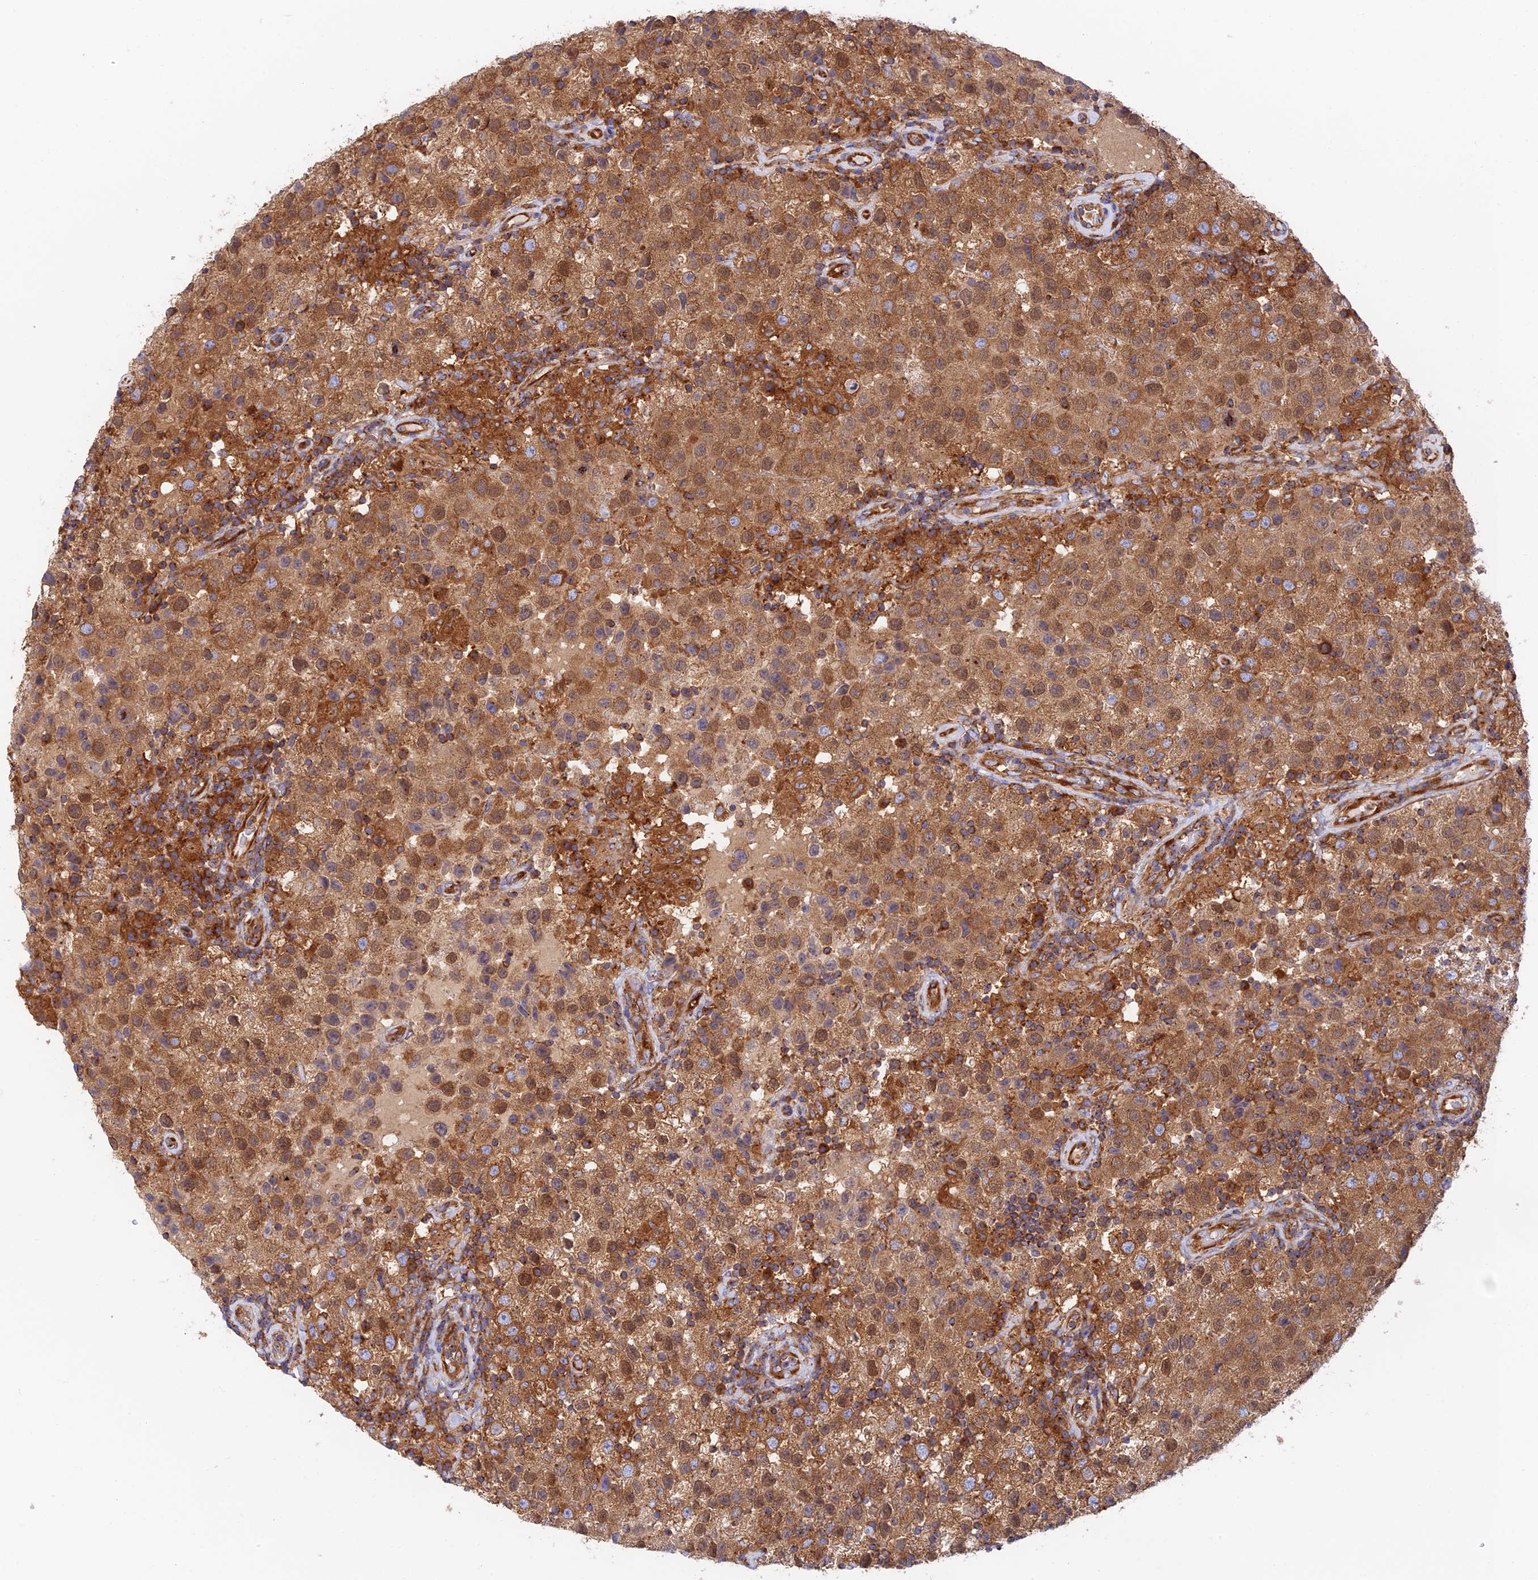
{"staining": {"intensity": "moderate", "quantity": ">75%", "location": "cytoplasmic/membranous"}, "tissue": "testis cancer", "cell_type": "Tumor cells", "image_type": "cancer", "snomed": [{"axis": "morphology", "description": "Seminoma, NOS"}, {"axis": "morphology", "description": "Carcinoma, Embryonal, NOS"}, {"axis": "topography", "description": "Testis"}], "caption": "Moderate cytoplasmic/membranous protein positivity is identified in about >75% of tumor cells in testis embryonal carcinoma.", "gene": "DCTN2", "patient": {"sex": "male", "age": 41}}